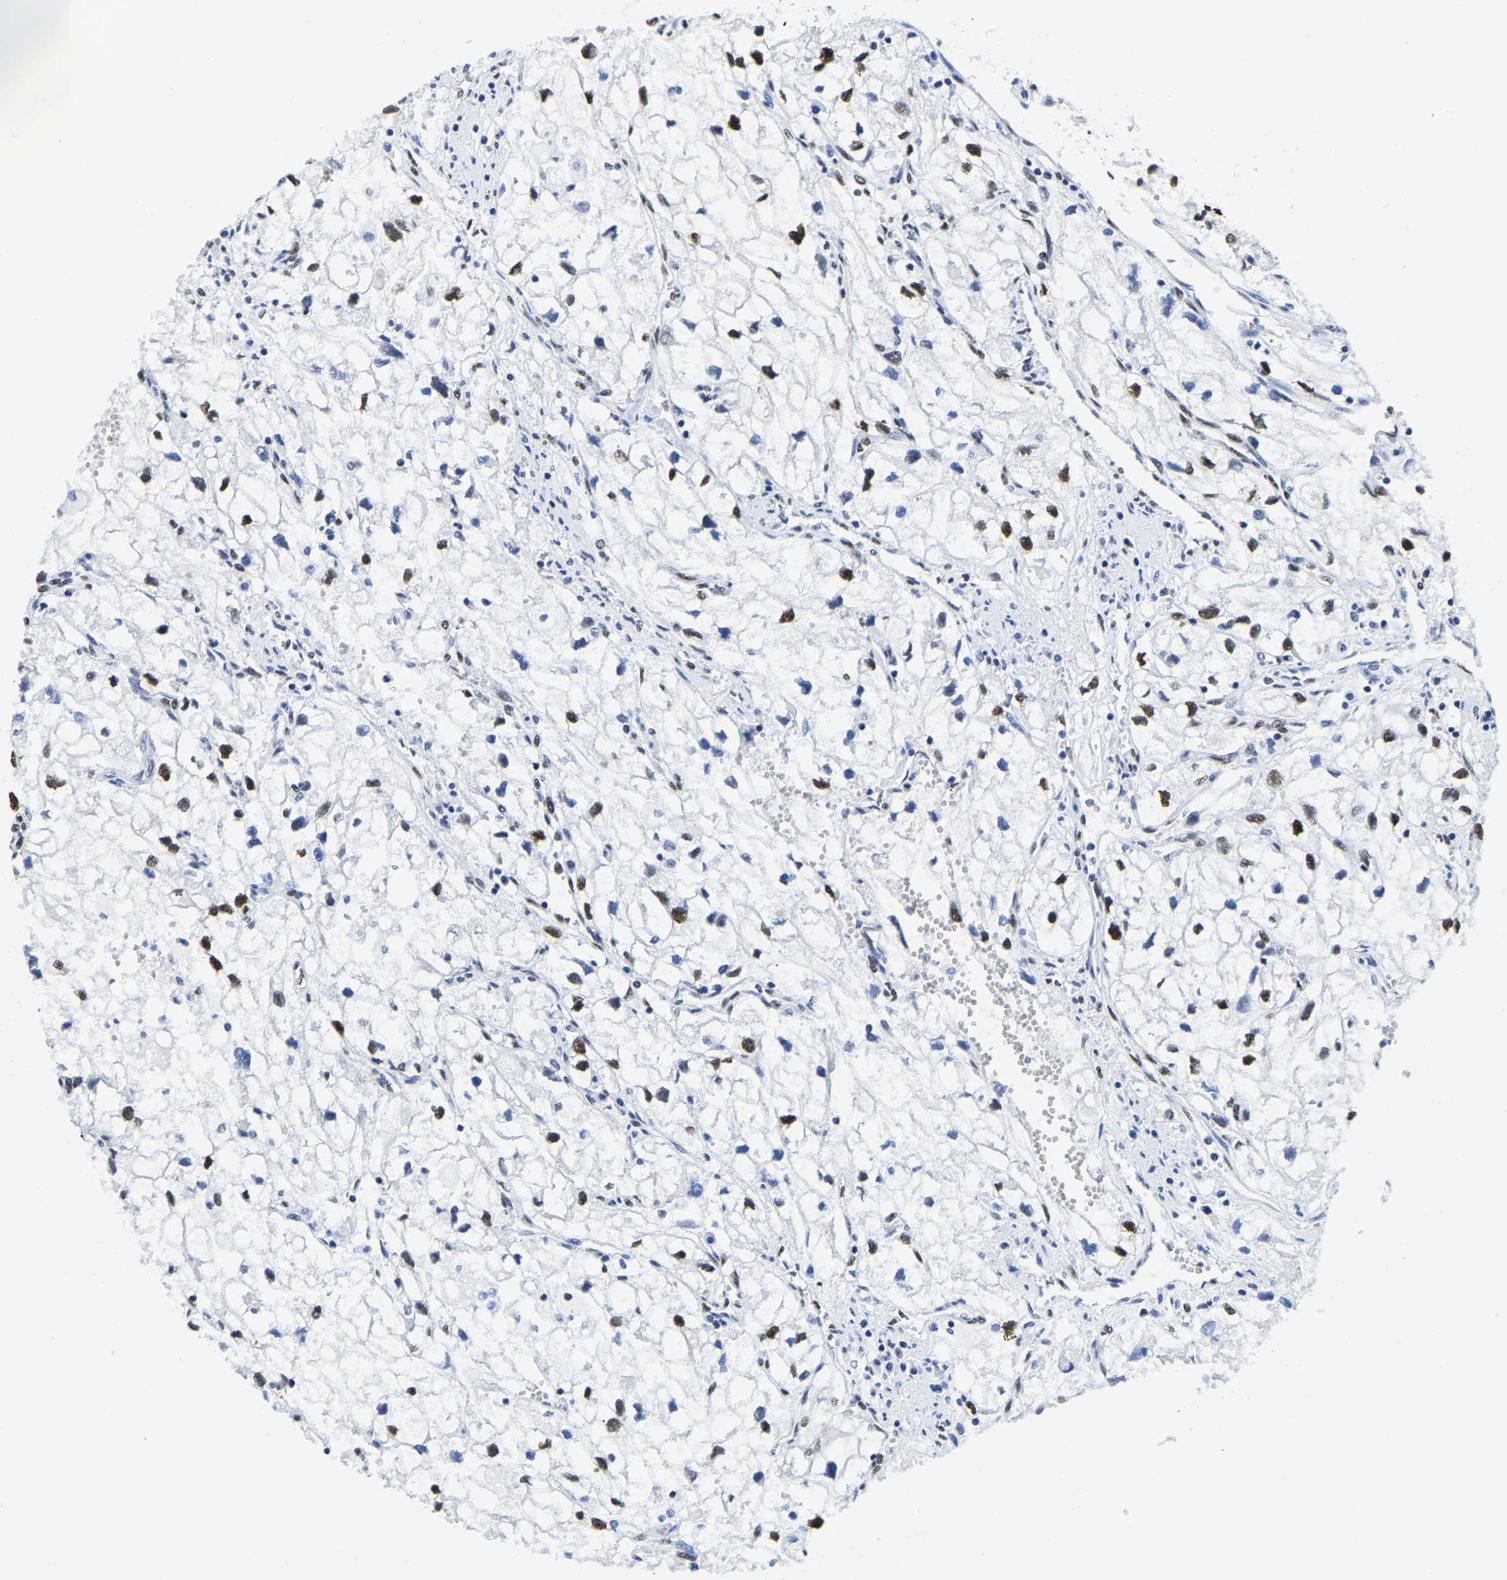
{"staining": {"intensity": "moderate", "quantity": "25%-75%", "location": "nuclear"}, "tissue": "renal cancer", "cell_type": "Tumor cells", "image_type": "cancer", "snomed": [{"axis": "morphology", "description": "Adenocarcinoma, NOS"}, {"axis": "topography", "description": "Kidney"}], "caption": "The immunohistochemical stain labels moderate nuclear expression in tumor cells of renal cancer tissue.", "gene": "UBA1", "patient": {"sex": "female", "age": 70}}